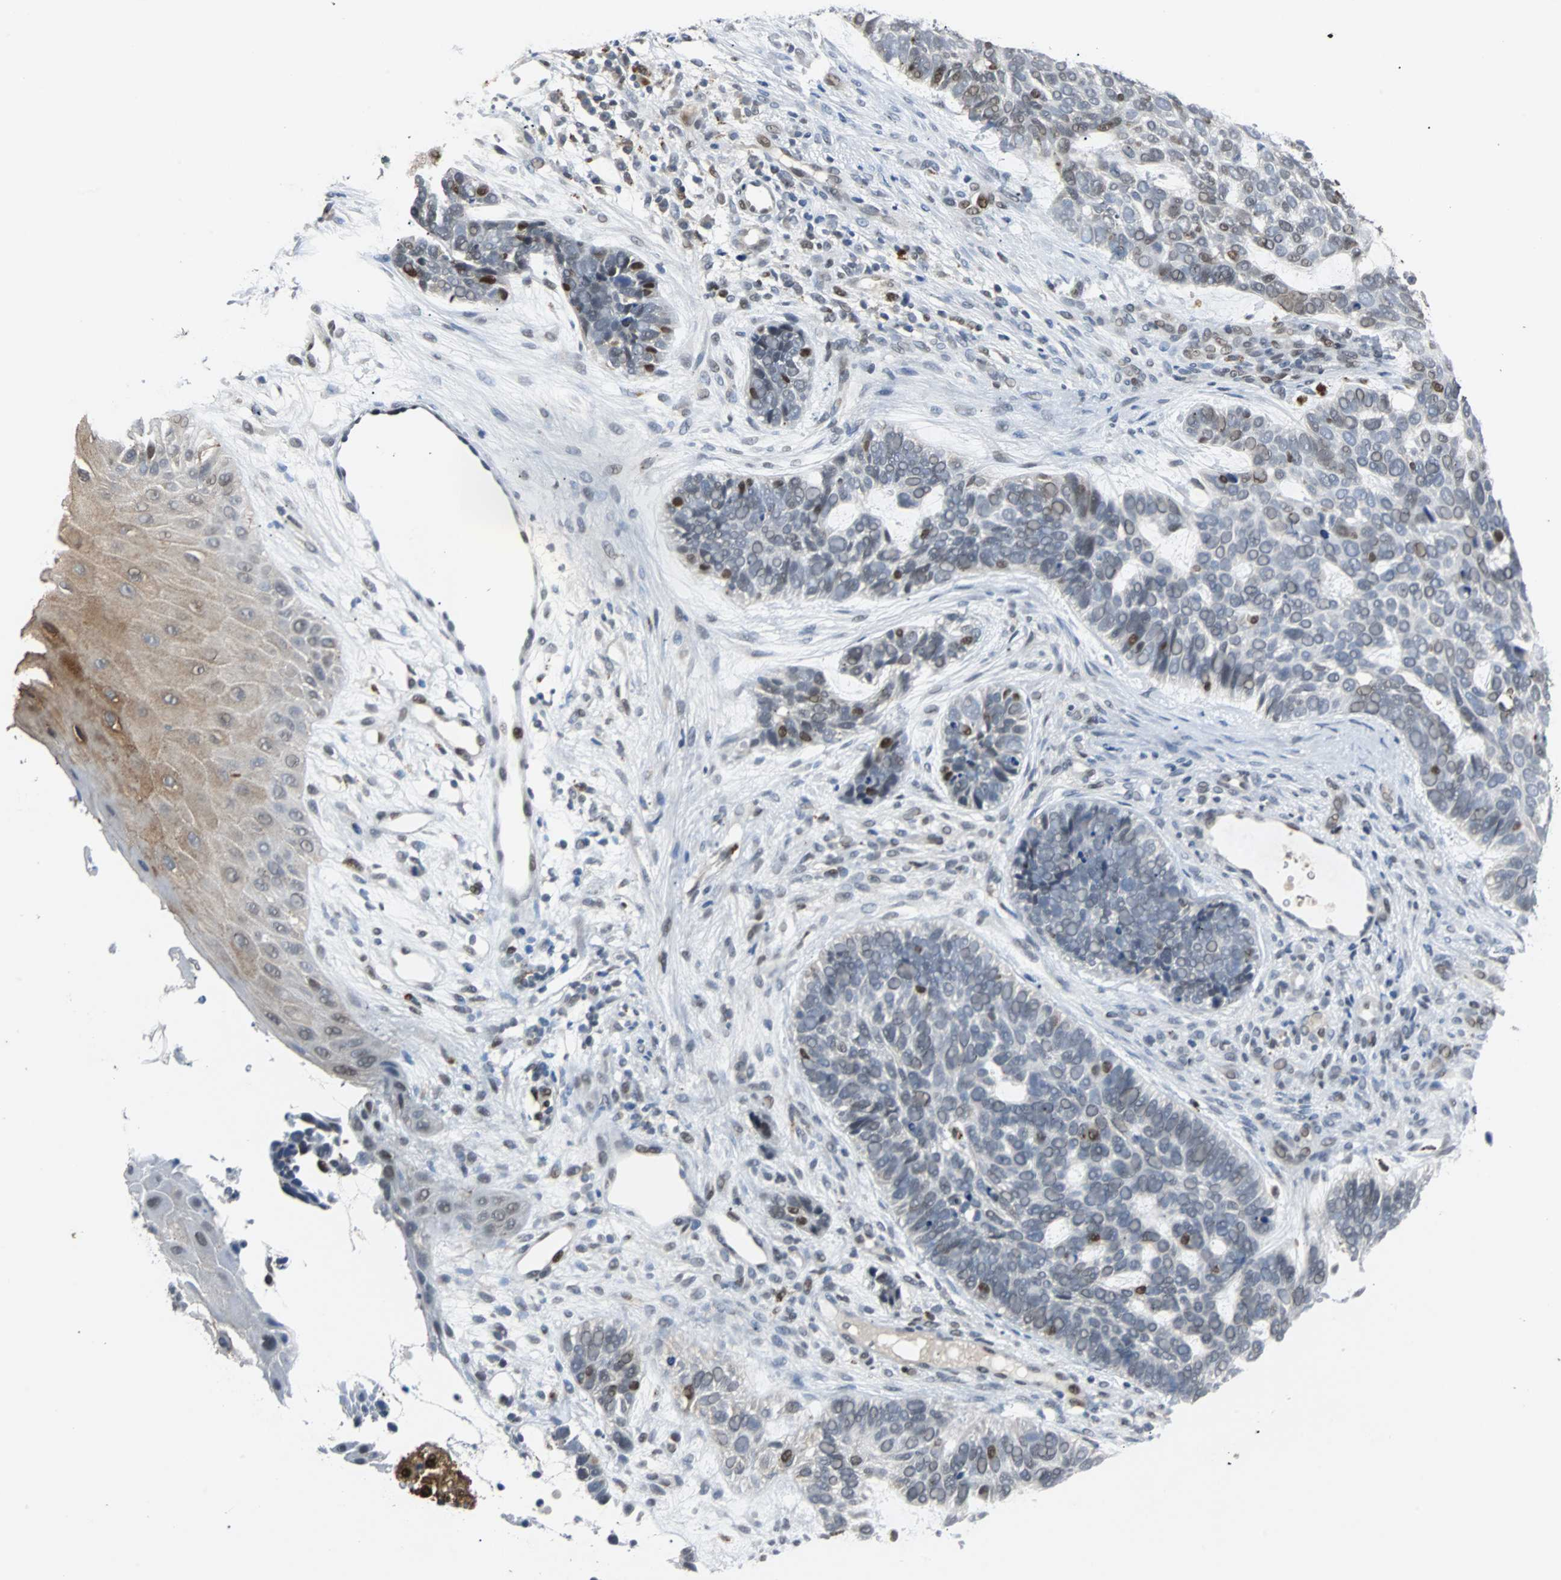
{"staining": {"intensity": "moderate", "quantity": "<25%", "location": "nuclear"}, "tissue": "skin cancer", "cell_type": "Tumor cells", "image_type": "cancer", "snomed": [{"axis": "morphology", "description": "Basal cell carcinoma"}, {"axis": "topography", "description": "Skin"}], "caption": "Immunohistochemistry image of human skin cancer stained for a protein (brown), which demonstrates low levels of moderate nuclear positivity in approximately <25% of tumor cells.", "gene": "HLX", "patient": {"sex": "male", "age": 87}}